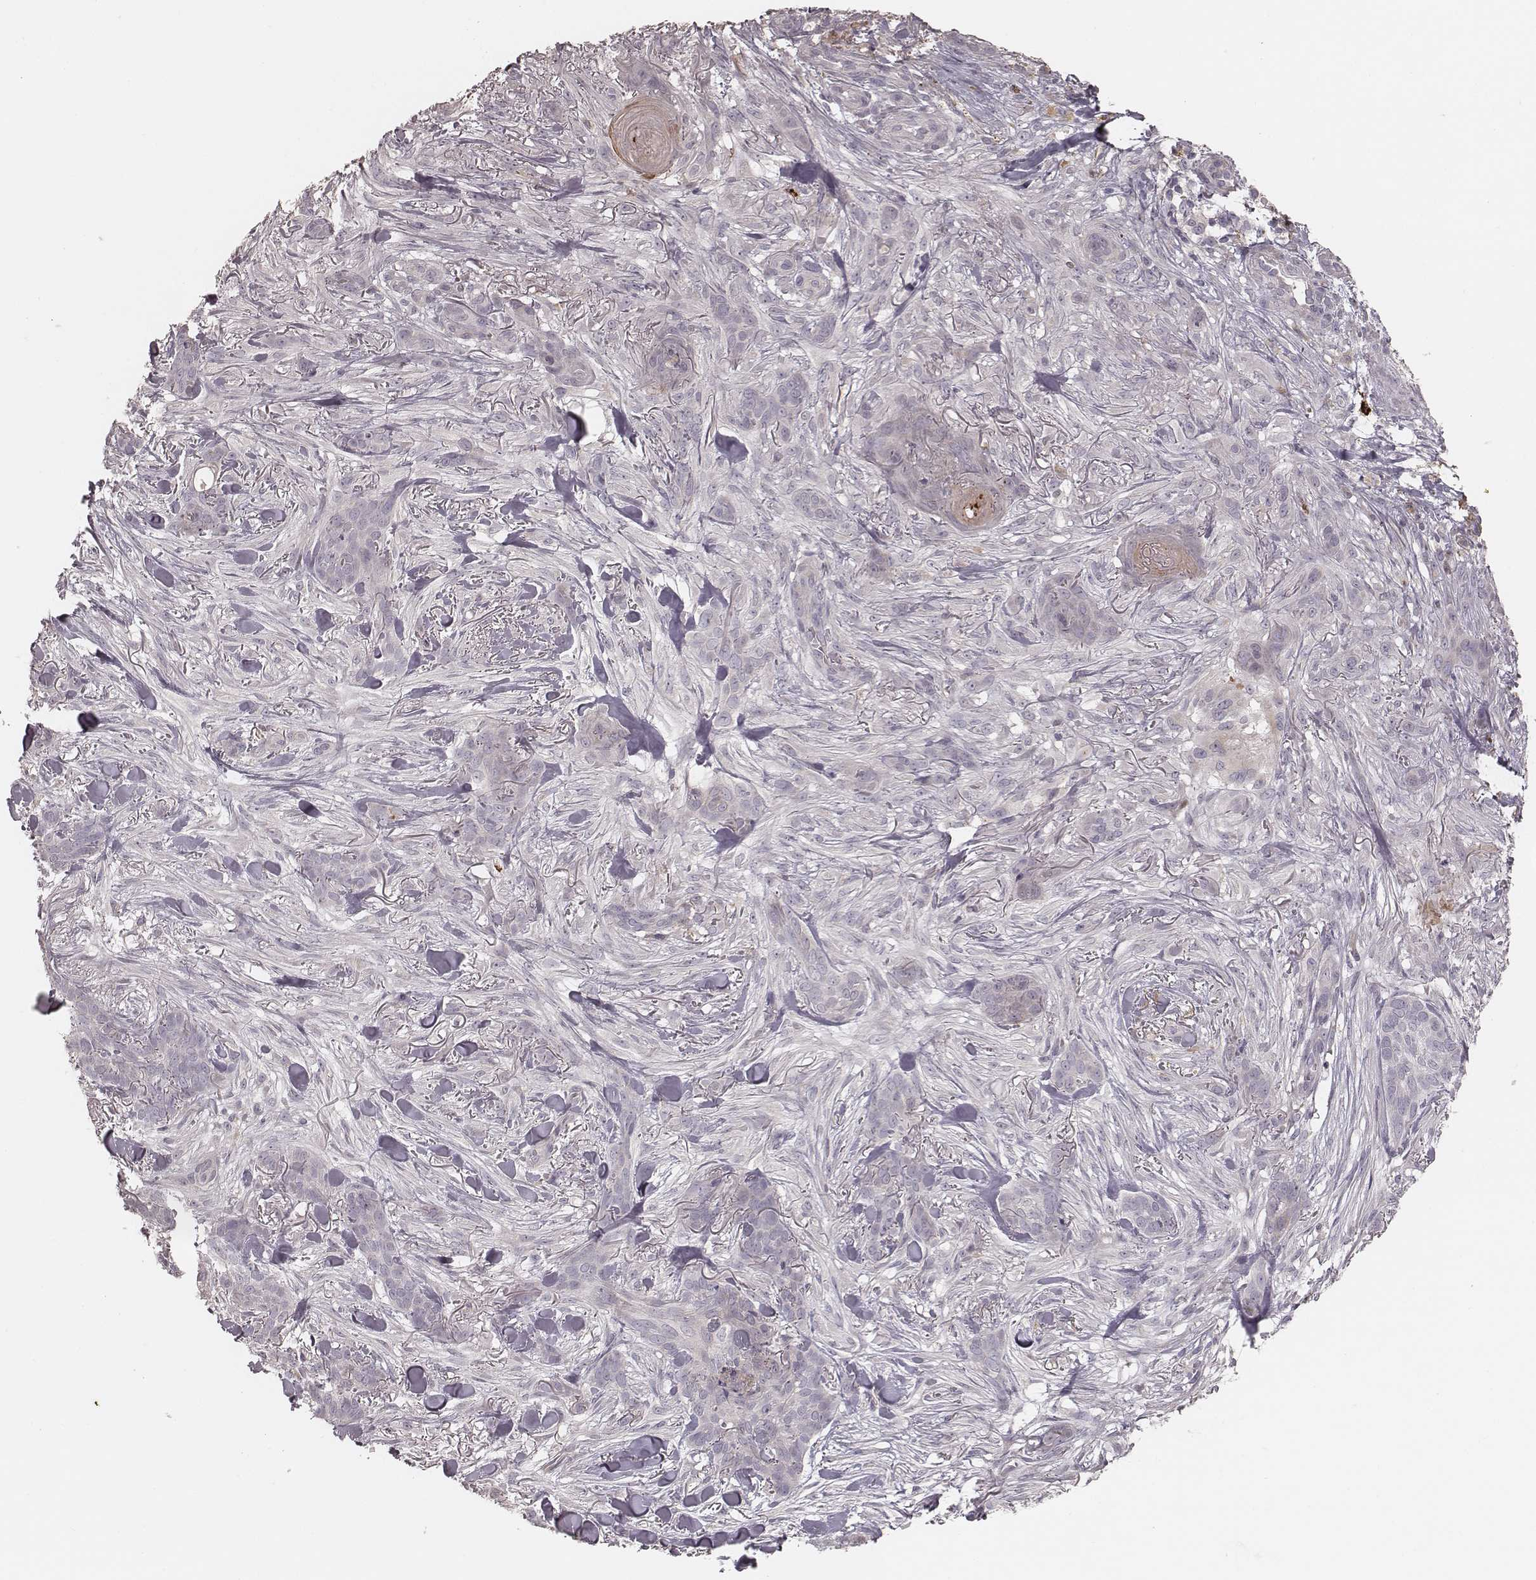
{"staining": {"intensity": "negative", "quantity": "none", "location": "none"}, "tissue": "skin cancer", "cell_type": "Tumor cells", "image_type": "cancer", "snomed": [{"axis": "morphology", "description": "Basal cell carcinoma"}, {"axis": "topography", "description": "Skin"}], "caption": "Immunohistochemical staining of skin cancer demonstrates no significant expression in tumor cells.", "gene": "ABCA7", "patient": {"sex": "female", "age": 61}}